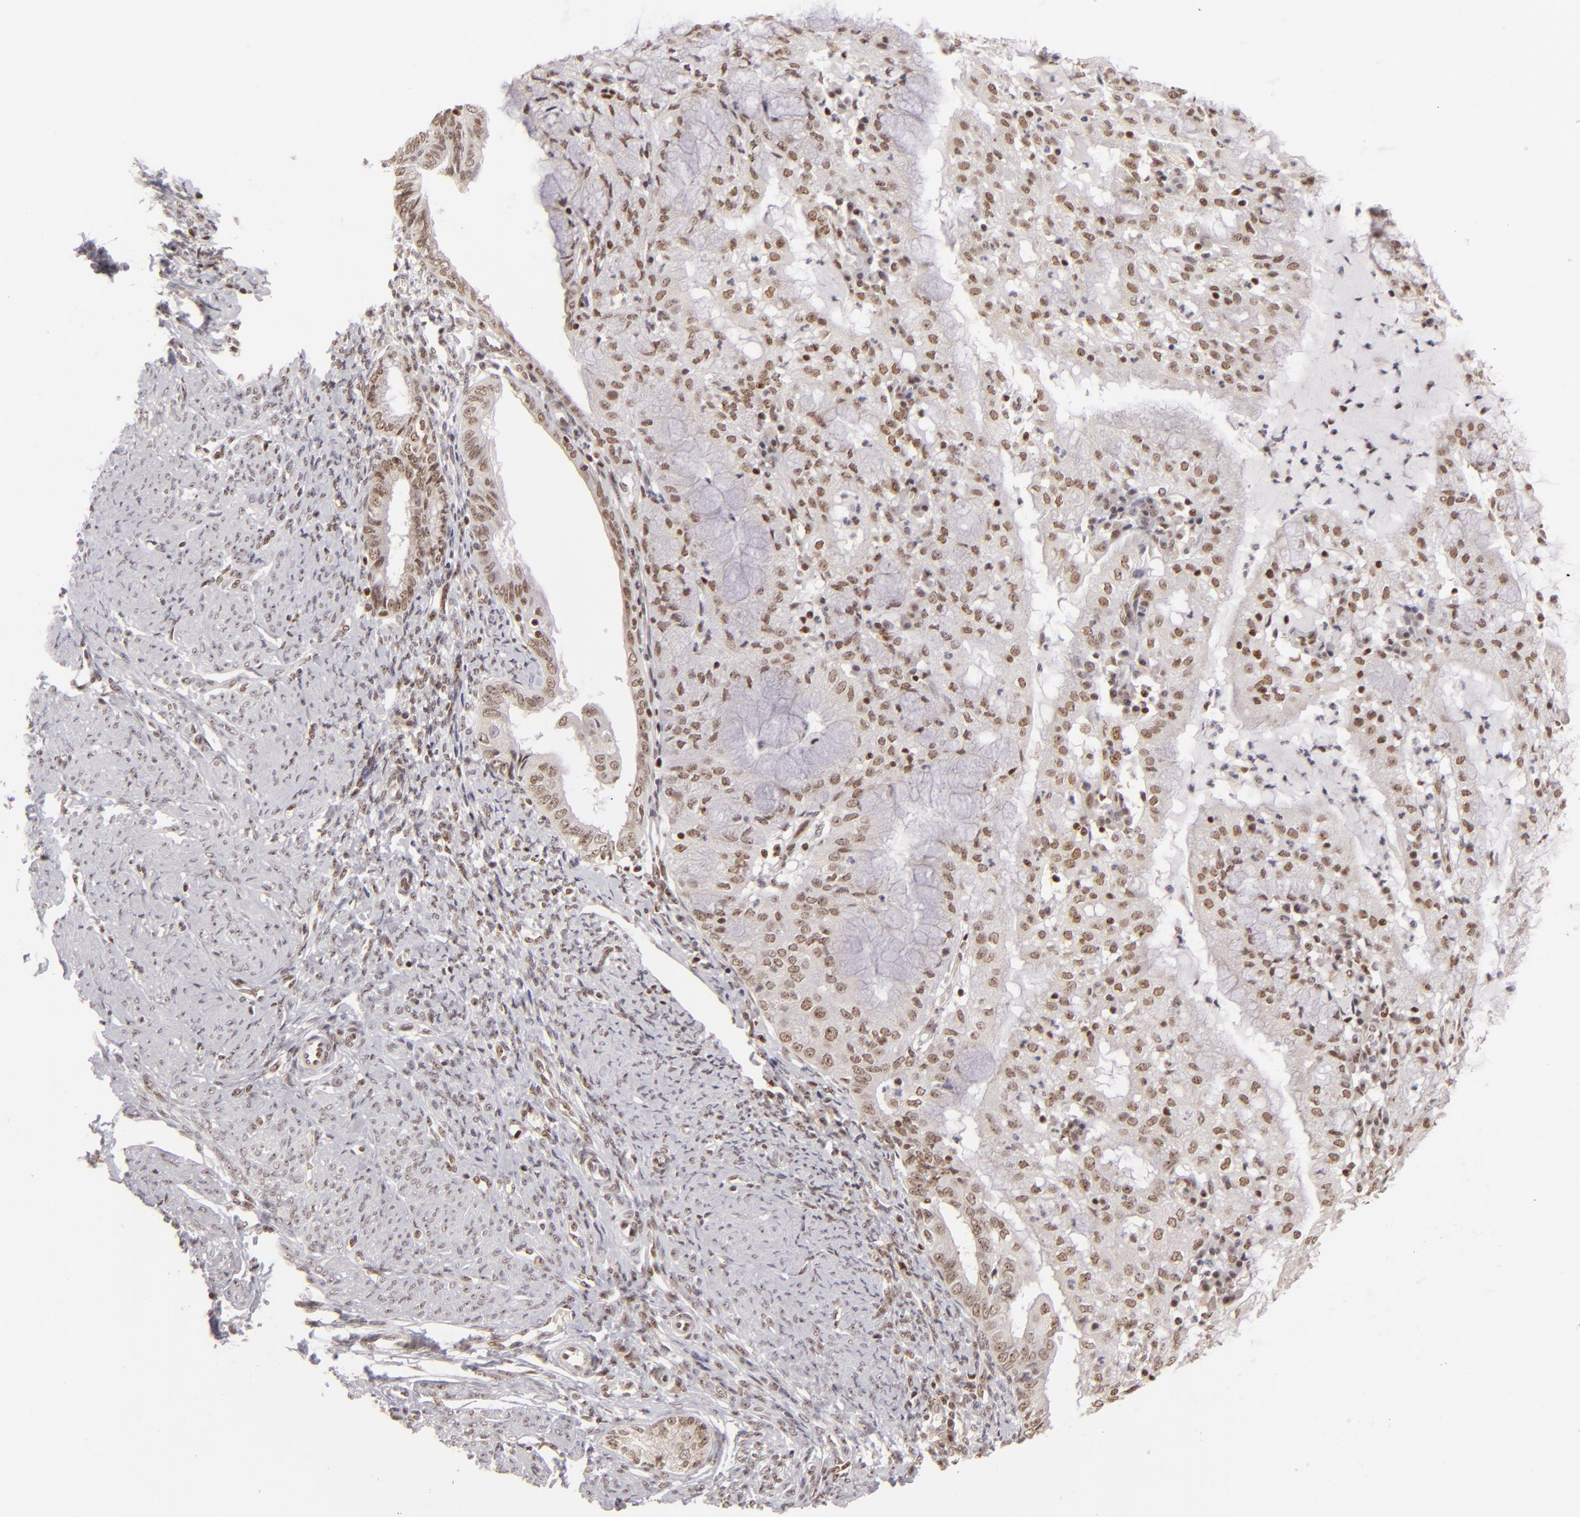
{"staining": {"intensity": "moderate", "quantity": "<25%", "location": "nuclear"}, "tissue": "endometrial cancer", "cell_type": "Tumor cells", "image_type": "cancer", "snomed": [{"axis": "morphology", "description": "Adenocarcinoma, NOS"}, {"axis": "topography", "description": "Endometrium"}], "caption": "Endometrial cancer (adenocarcinoma) was stained to show a protein in brown. There is low levels of moderate nuclear positivity in about <25% of tumor cells.", "gene": "DAXX", "patient": {"sex": "female", "age": 63}}